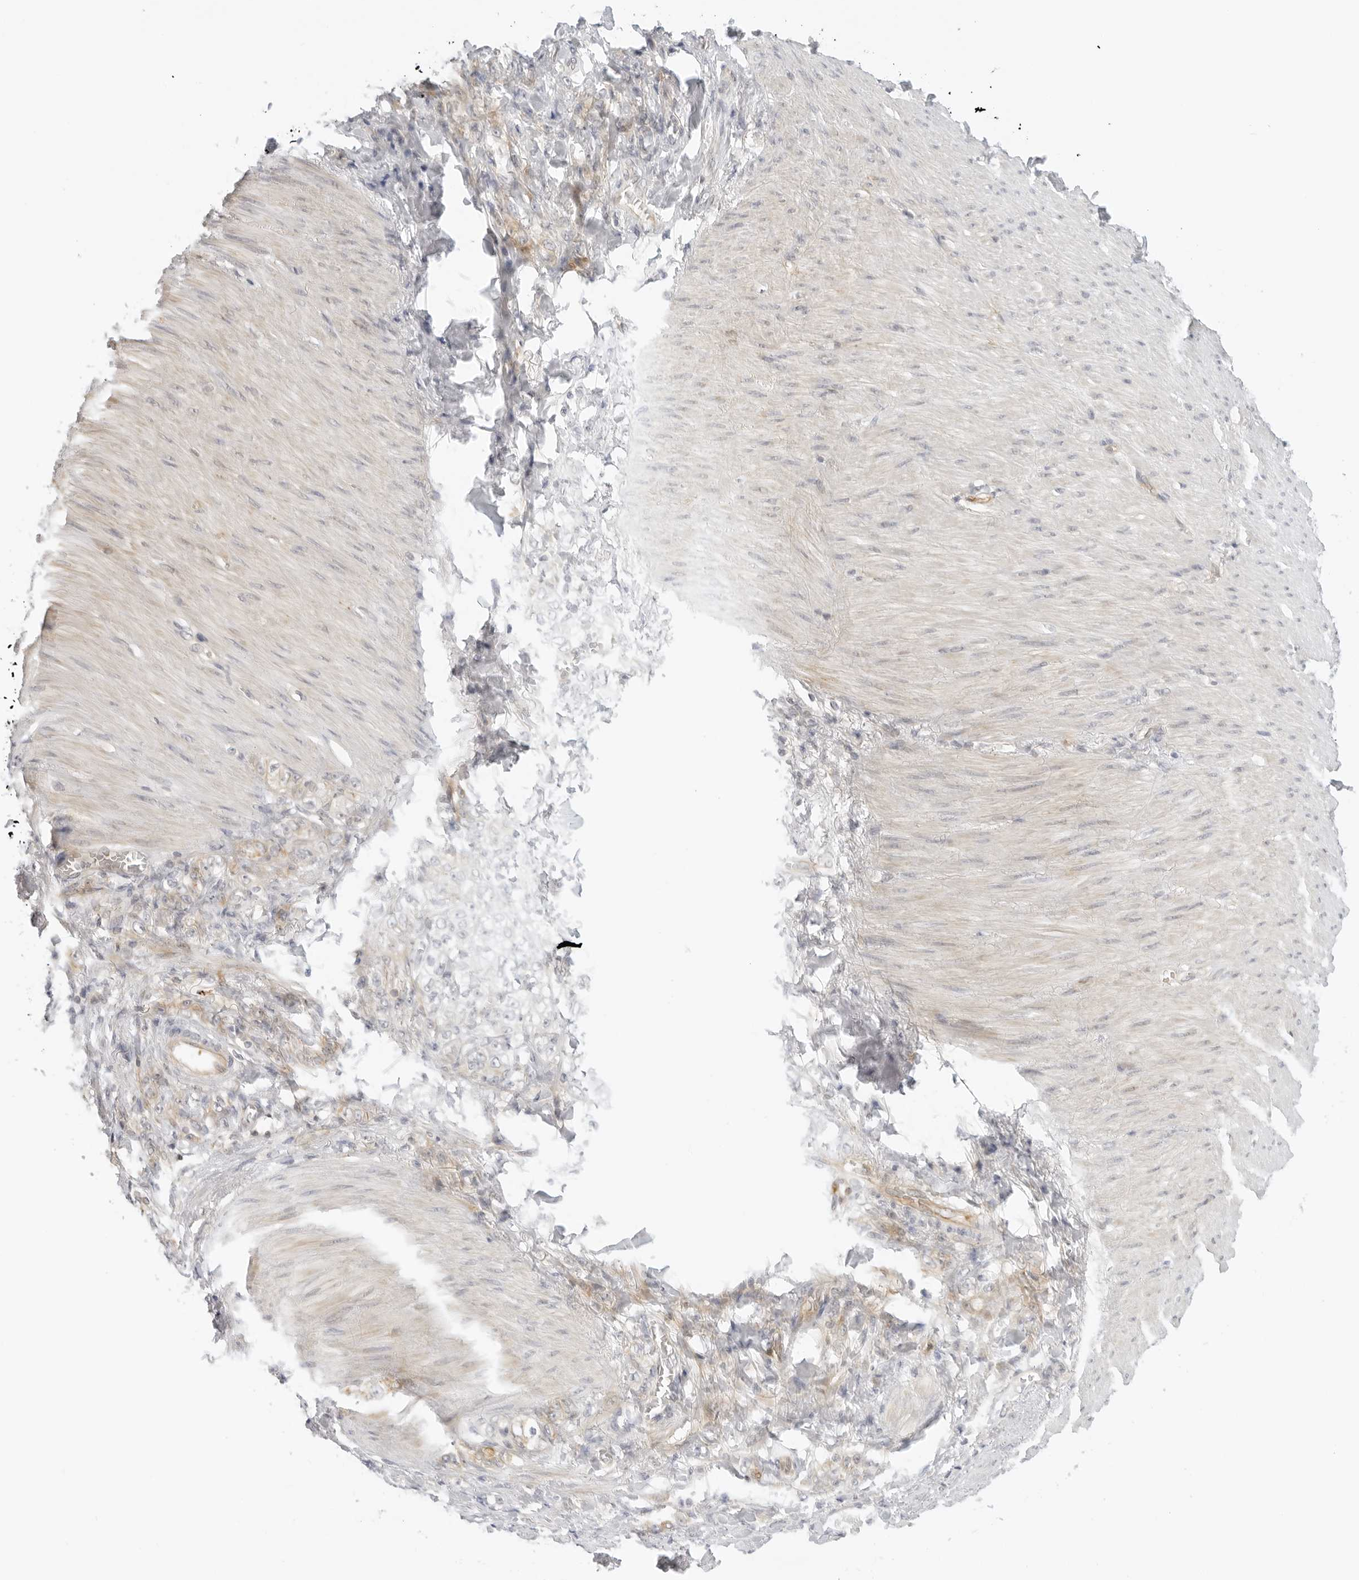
{"staining": {"intensity": "weak", "quantity": "<25%", "location": "cytoplasmic/membranous"}, "tissue": "stomach cancer", "cell_type": "Tumor cells", "image_type": "cancer", "snomed": [{"axis": "morphology", "description": "Normal tissue, NOS"}, {"axis": "morphology", "description": "Adenocarcinoma, NOS"}, {"axis": "topography", "description": "Stomach"}], "caption": "High magnification brightfield microscopy of stomach cancer (adenocarcinoma) stained with DAB (3,3'-diaminobenzidine) (brown) and counterstained with hematoxylin (blue): tumor cells show no significant positivity. (Immunohistochemistry (ihc), brightfield microscopy, high magnification).", "gene": "OSCP1", "patient": {"sex": "male", "age": 82}}